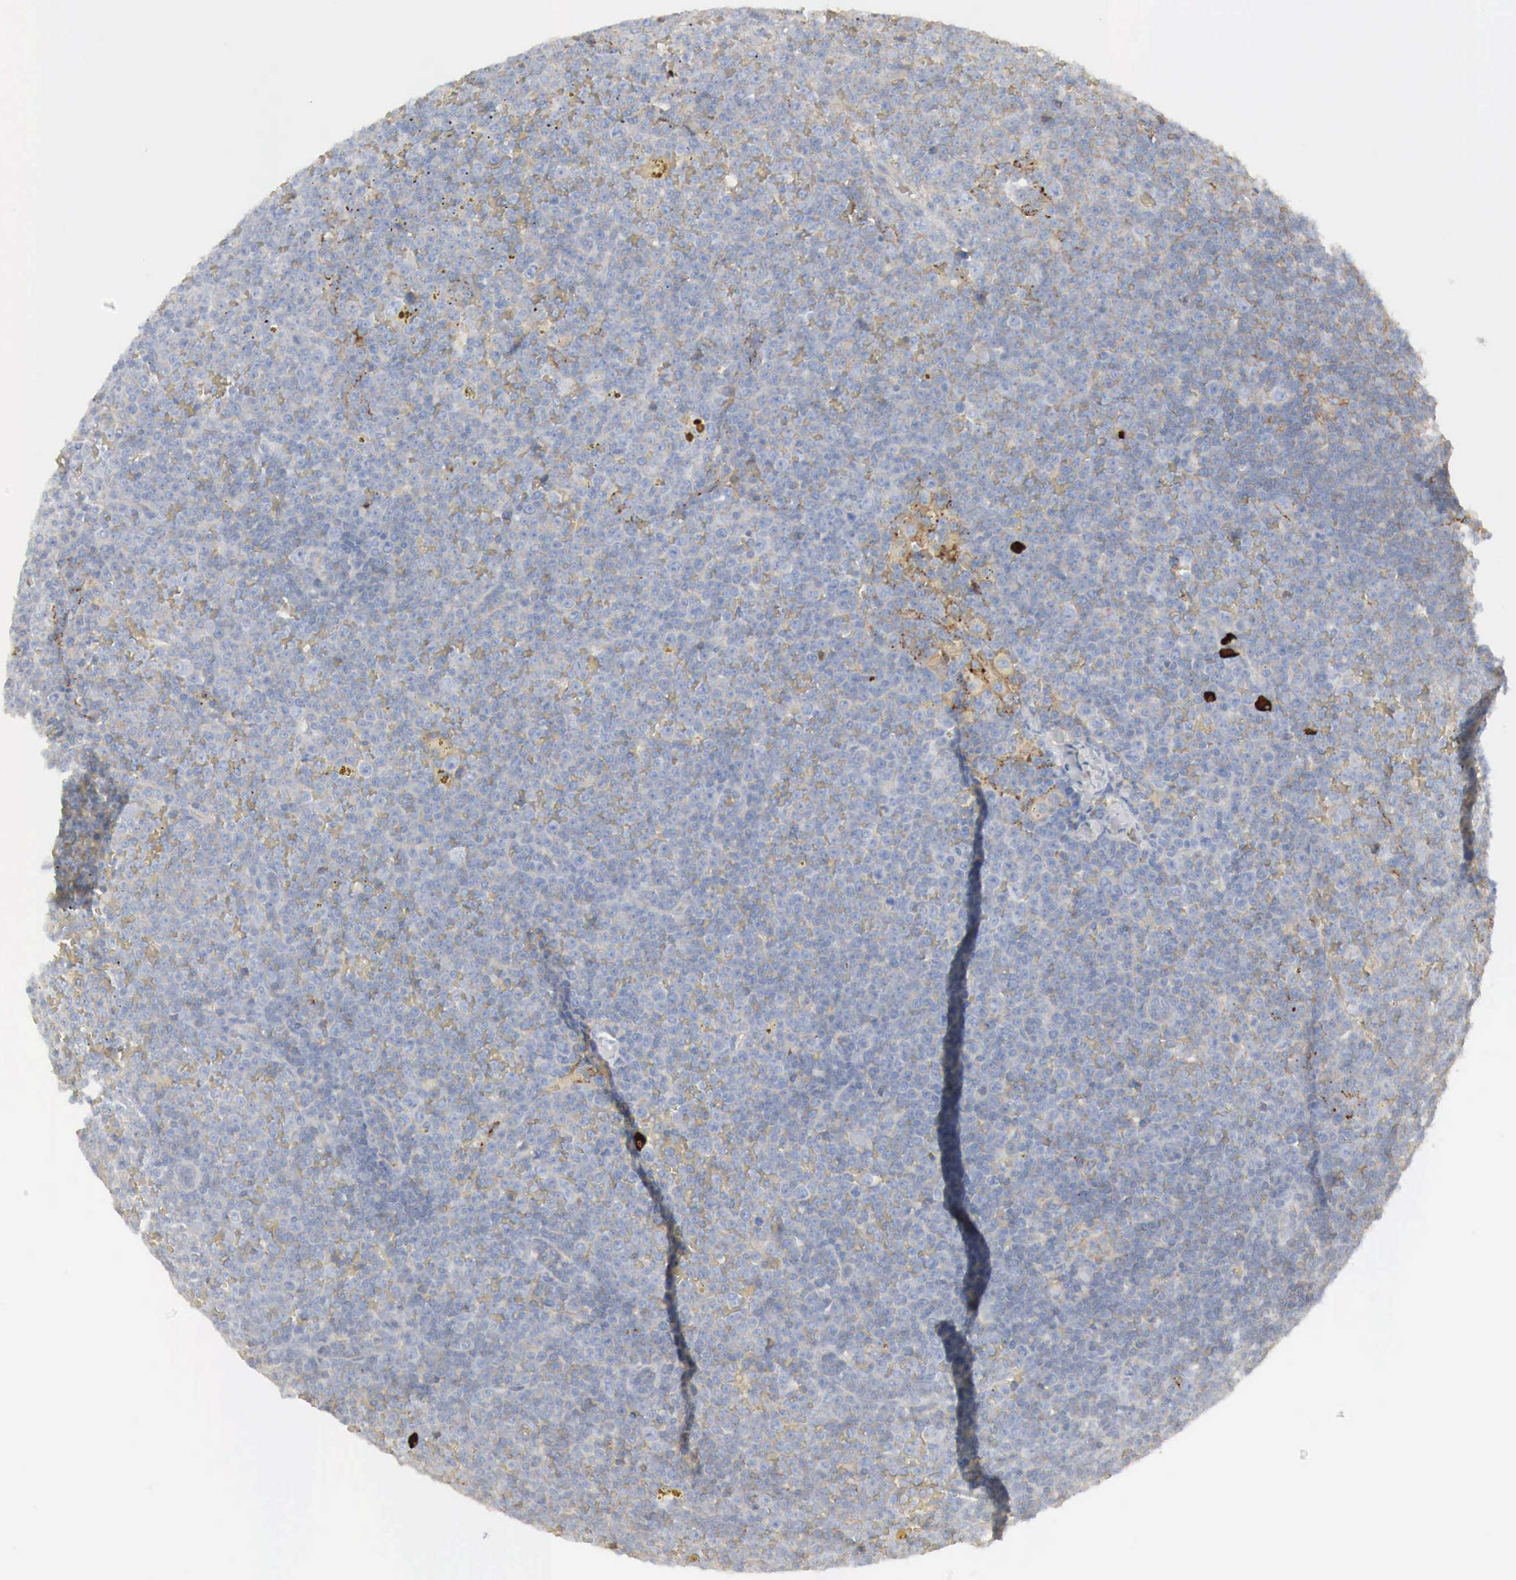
{"staining": {"intensity": "negative", "quantity": "none", "location": "none"}, "tissue": "lymphoma", "cell_type": "Tumor cells", "image_type": "cancer", "snomed": [{"axis": "morphology", "description": "Malignant lymphoma, non-Hodgkin's type, Low grade"}, {"axis": "topography", "description": "Lymph node"}], "caption": "Lymphoma was stained to show a protein in brown. There is no significant staining in tumor cells. Brightfield microscopy of immunohistochemistry (IHC) stained with DAB (brown) and hematoxylin (blue), captured at high magnification.", "gene": "IGLC3", "patient": {"sex": "male", "age": 50}}